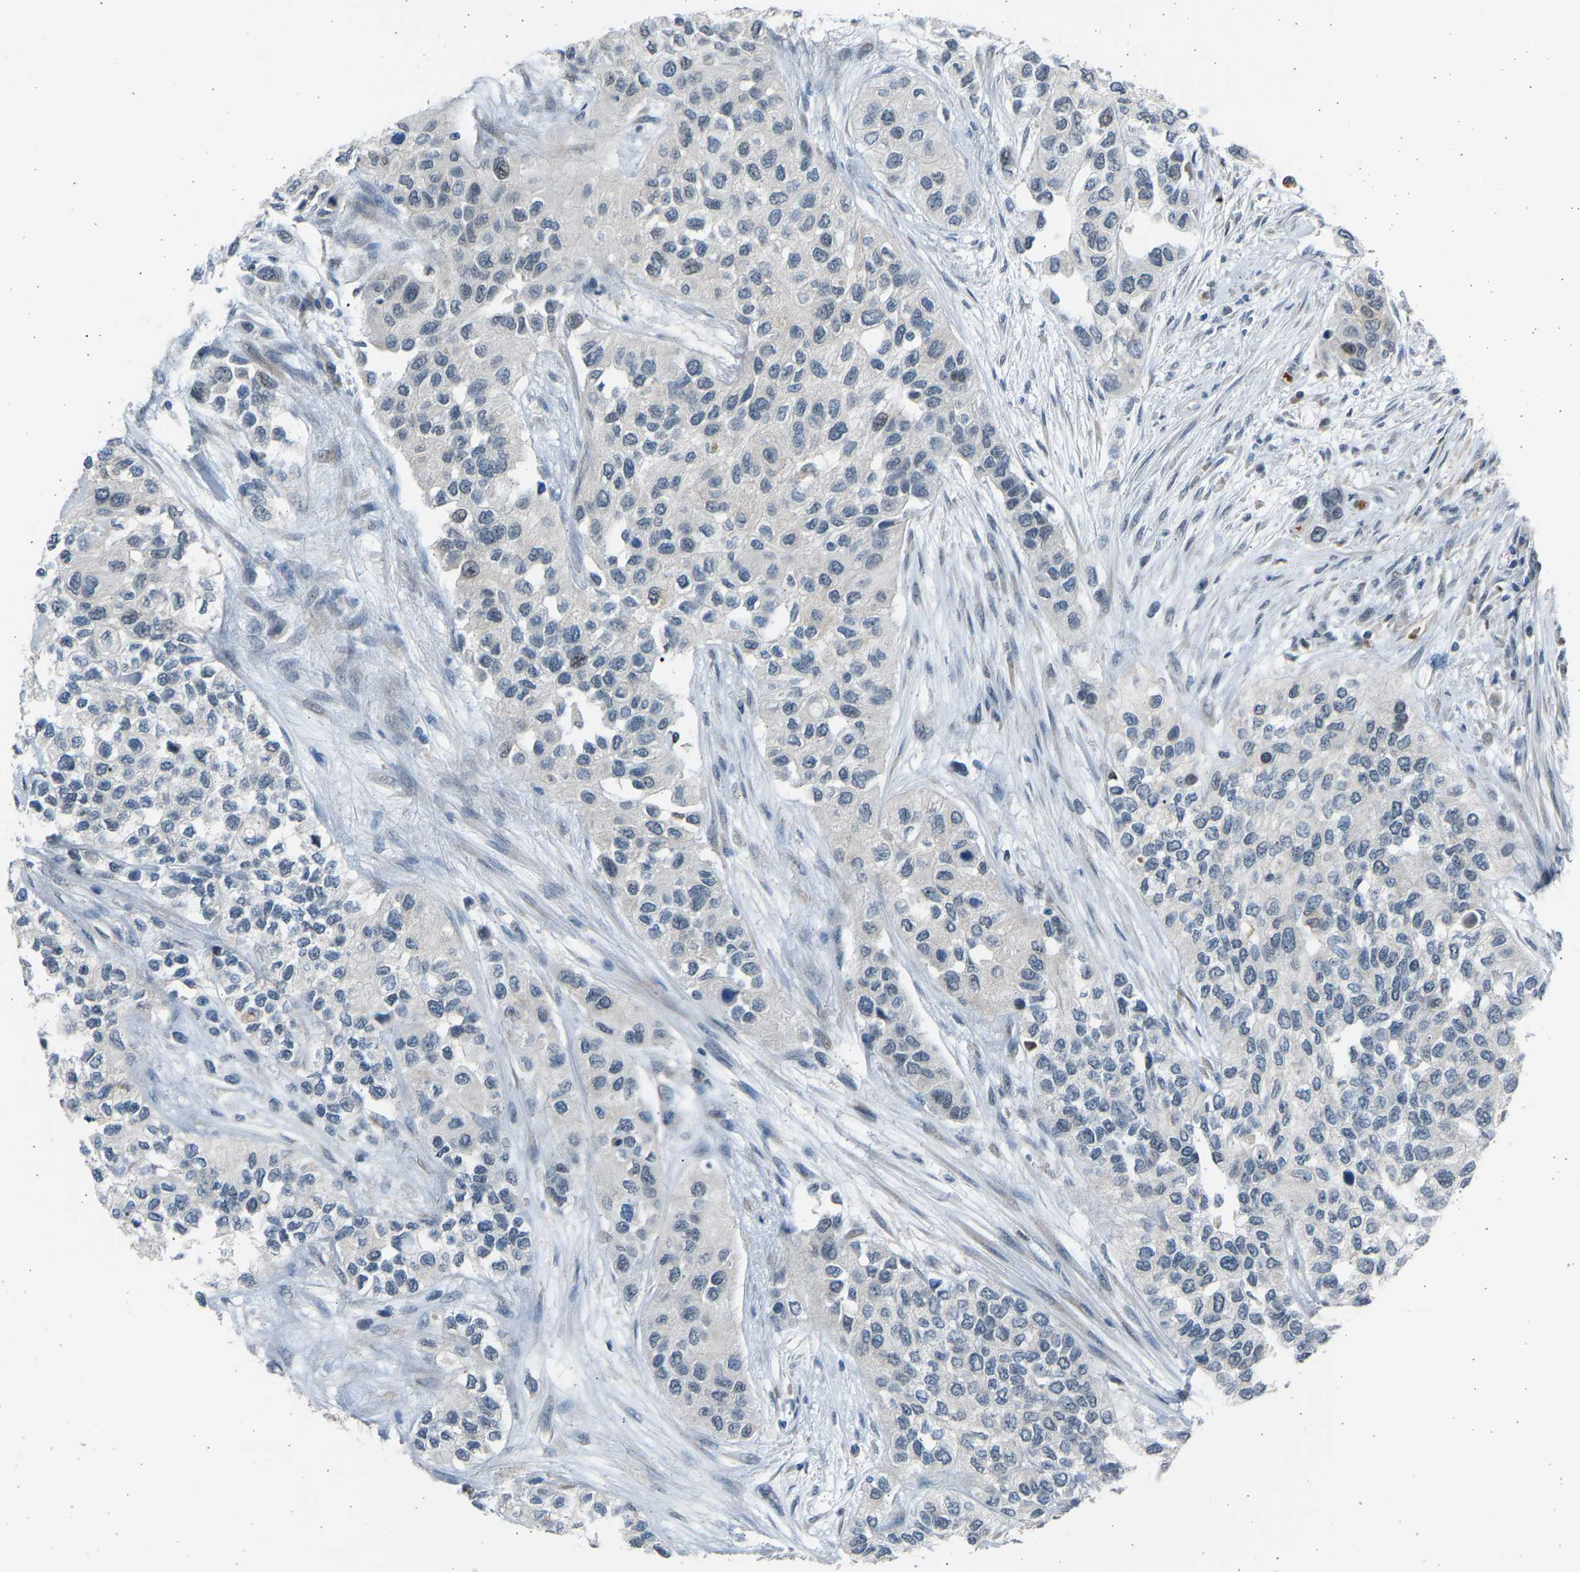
{"staining": {"intensity": "negative", "quantity": "none", "location": "none"}, "tissue": "urothelial cancer", "cell_type": "Tumor cells", "image_type": "cancer", "snomed": [{"axis": "morphology", "description": "Urothelial carcinoma, High grade"}, {"axis": "topography", "description": "Urinary bladder"}], "caption": "An immunohistochemistry histopathology image of urothelial cancer is shown. There is no staining in tumor cells of urothelial cancer.", "gene": "BIRC2", "patient": {"sex": "female", "age": 56}}